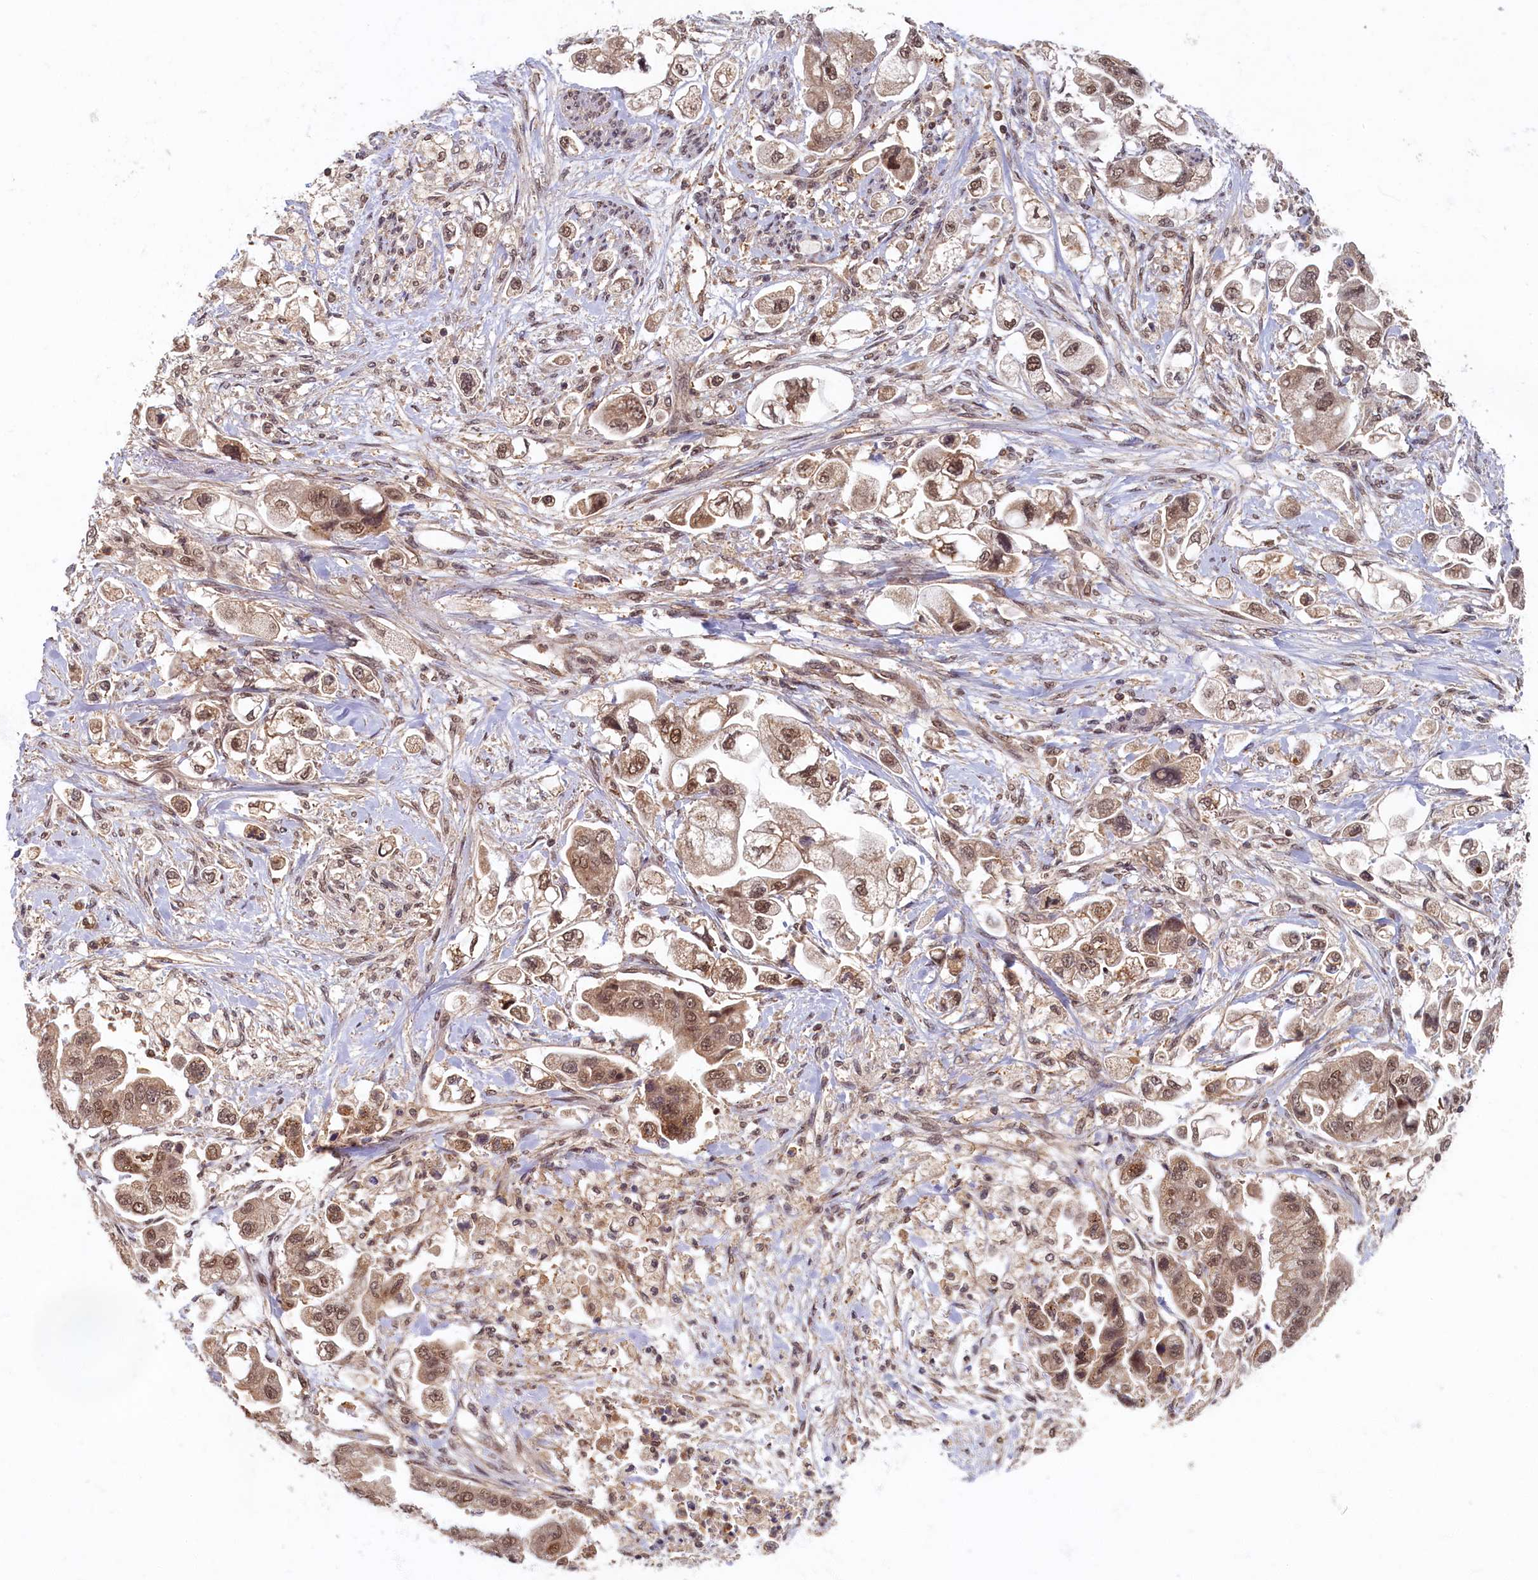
{"staining": {"intensity": "moderate", "quantity": ">75%", "location": "cytoplasmic/membranous,nuclear"}, "tissue": "stomach cancer", "cell_type": "Tumor cells", "image_type": "cancer", "snomed": [{"axis": "morphology", "description": "Adenocarcinoma, NOS"}, {"axis": "topography", "description": "Stomach"}], "caption": "Immunohistochemical staining of human stomach cancer shows medium levels of moderate cytoplasmic/membranous and nuclear protein staining in about >75% of tumor cells.", "gene": "BRCA1", "patient": {"sex": "male", "age": 62}}